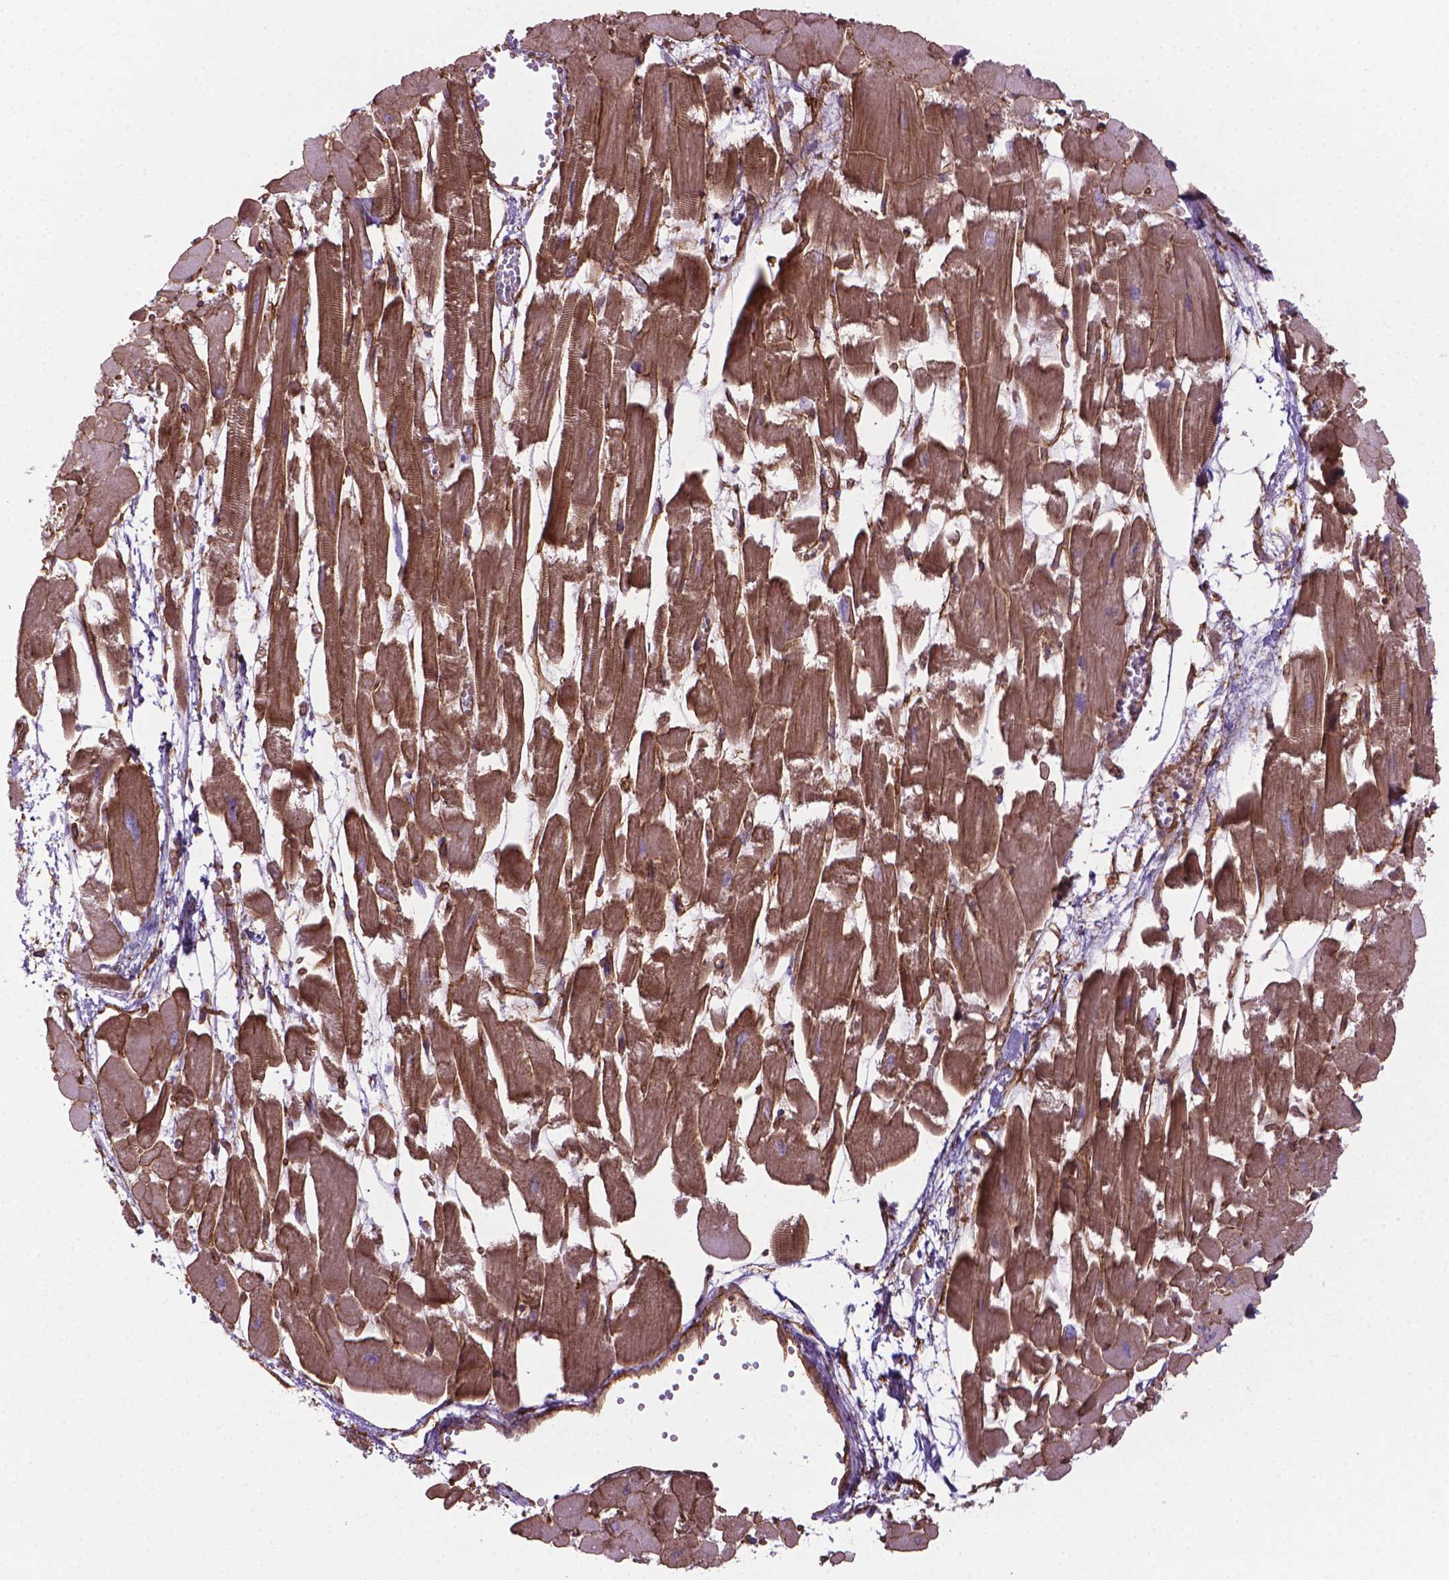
{"staining": {"intensity": "moderate", "quantity": ">75%", "location": "cytoplasmic/membranous"}, "tissue": "heart muscle", "cell_type": "Cardiomyocytes", "image_type": "normal", "snomed": [{"axis": "morphology", "description": "Normal tissue, NOS"}, {"axis": "topography", "description": "Heart"}], "caption": "Cardiomyocytes reveal medium levels of moderate cytoplasmic/membranous positivity in about >75% of cells in normal heart muscle. (DAB IHC with brightfield microscopy, high magnification).", "gene": "TENT5A", "patient": {"sex": "female", "age": 52}}